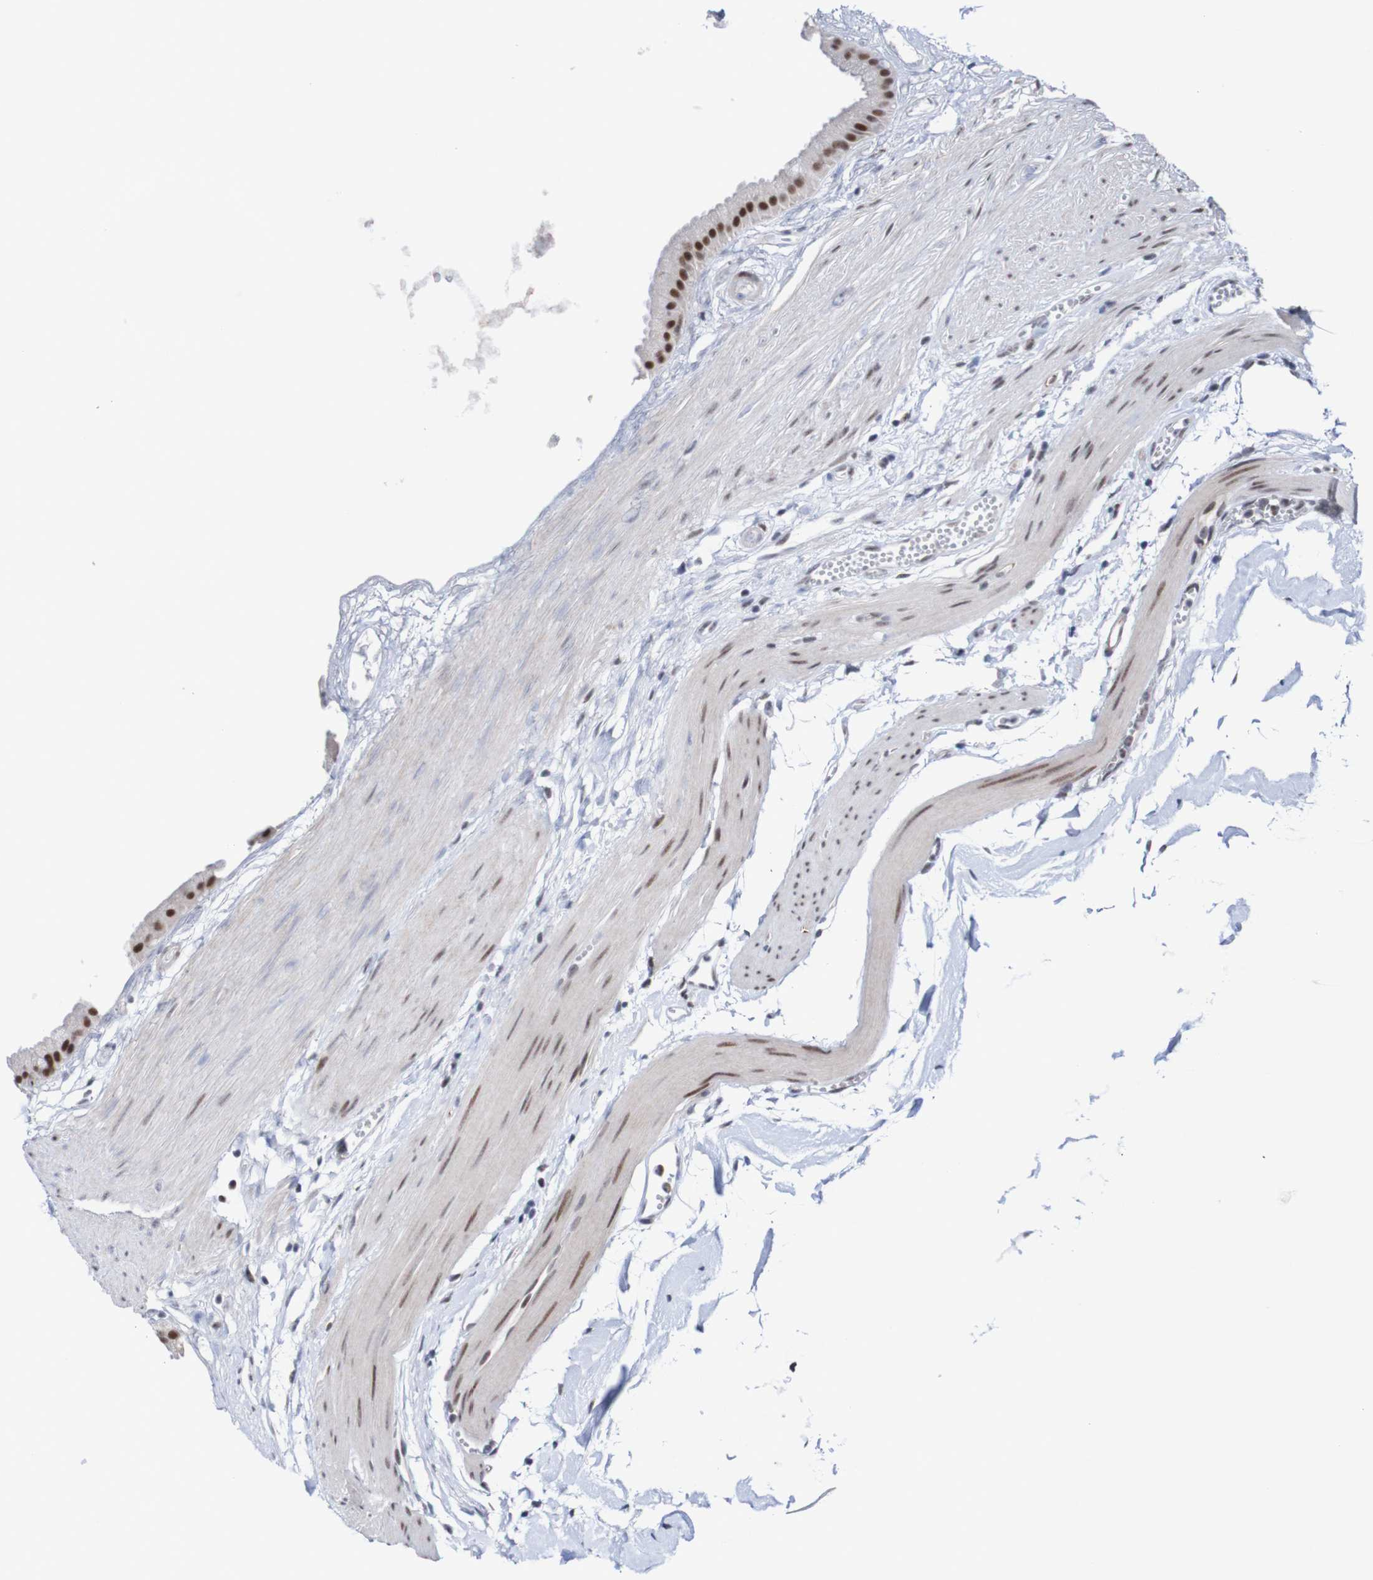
{"staining": {"intensity": "strong", "quantity": ">75%", "location": "nuclear"}, "tissue": "gallbladder", "cell_type": "Glandular cells", "image_type": "normal", "snomed": [{"axis": "morphology", "description": "Normal tissue, NOS"}, {"axis": "topography", "description": "Gallbladder"}], "caption": "Brown immunohistochemical staining in unremarkable human gallbladder displays strong nuclear staining in about >75% of glandular cells. (DAB (3,3'-diaminobenzidine) = brown stain, brightfield microscopy at high magnification).", "gene": "CDC5L", "patient": {"sex": "female", "age": 64}}